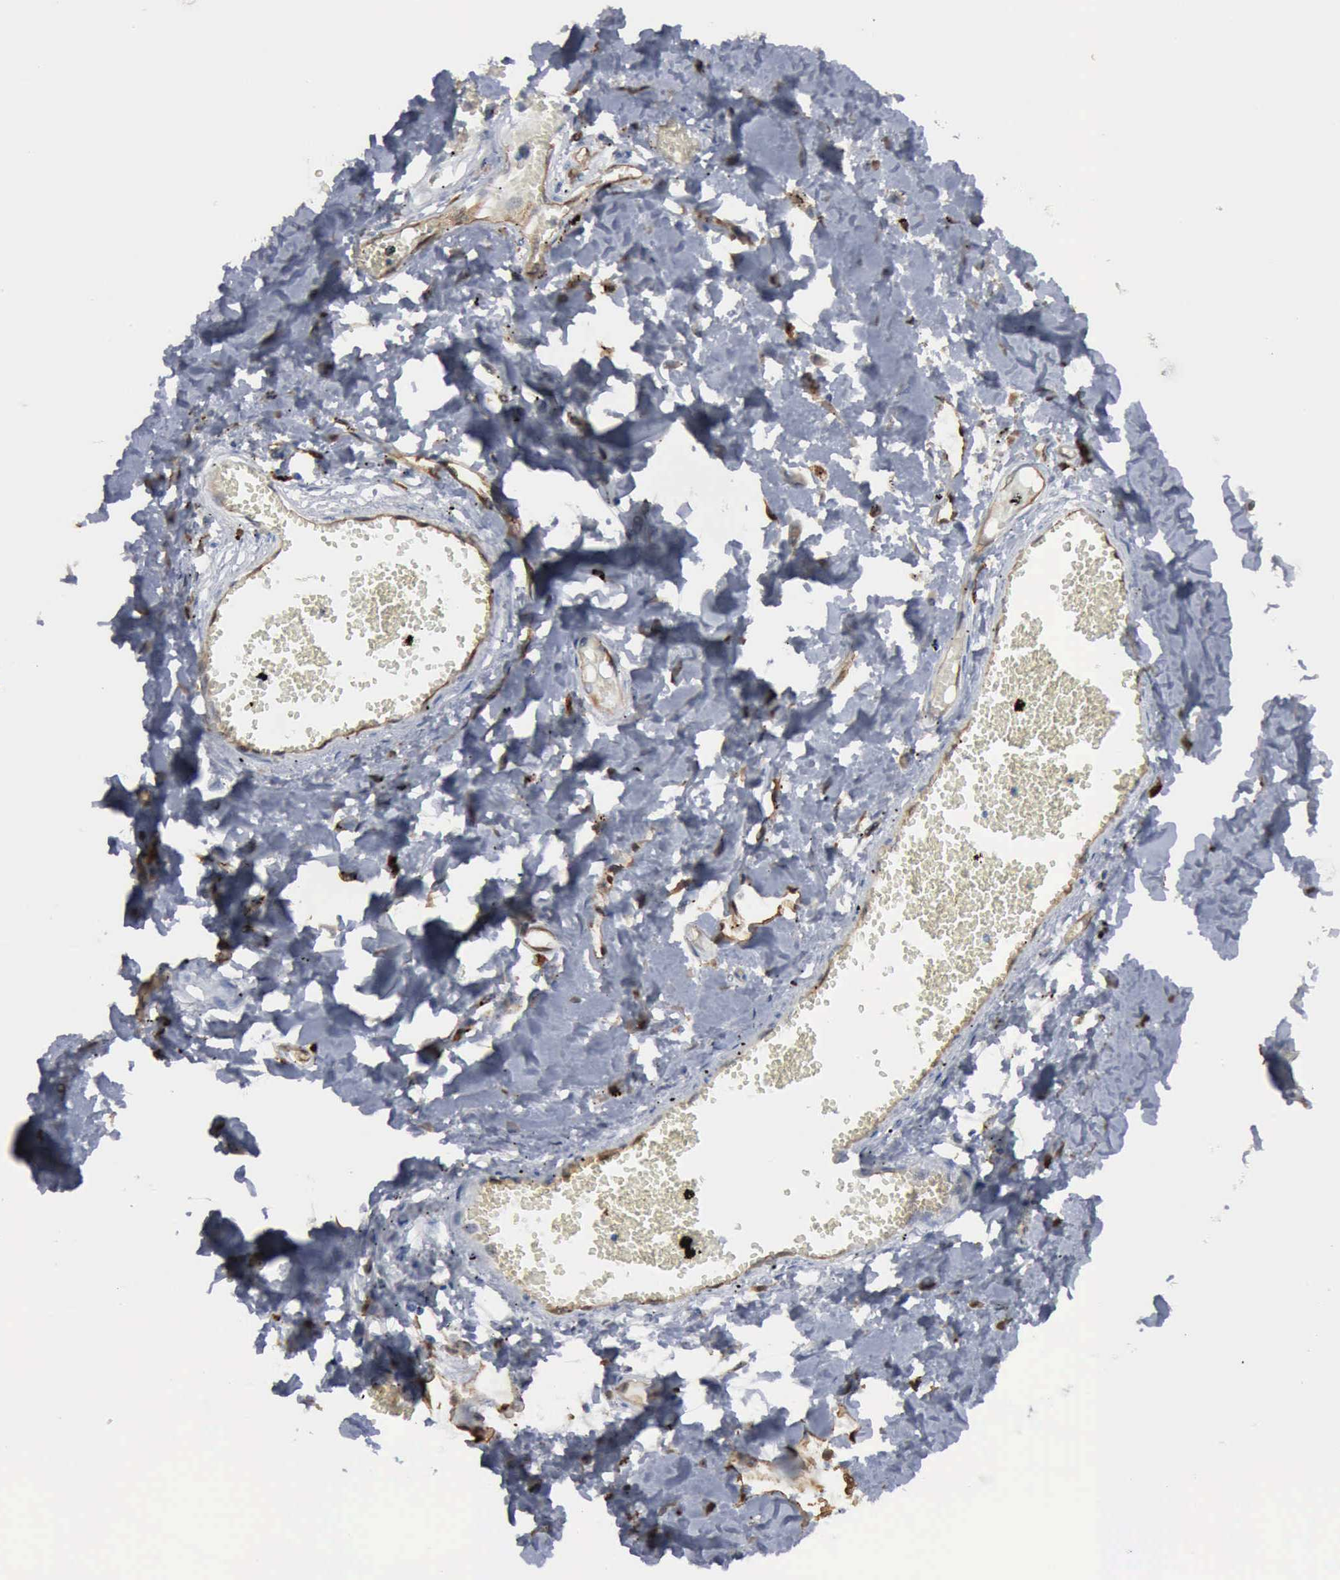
{"staining": {"intensity": "negative", "quantity": "none", "location": "none"}, "tissue": "adipose tissue", "cell_type": "Adipocytes", "image_type": "normal", "snomed": [{"axis": "morphology", "description": "Normal tissue, NOS"}, {"axis": "morphology", "description": "Sarcoma, NOS"}, {"axis": "topography", "description": "Skin"}, {"axis": "topography", "description": "Soft tissue"}], "caption": "IHC micrograph of benign adipose tissue stained for a protein (brown), which shows no staining in adipocytes. Brightfield microscopy of IHC stained with DAB (brown) and hematoxylin (blue), captured at high magnification.", "gene": "FSCN1", "patient": {"sex": "female", "age": 51}}